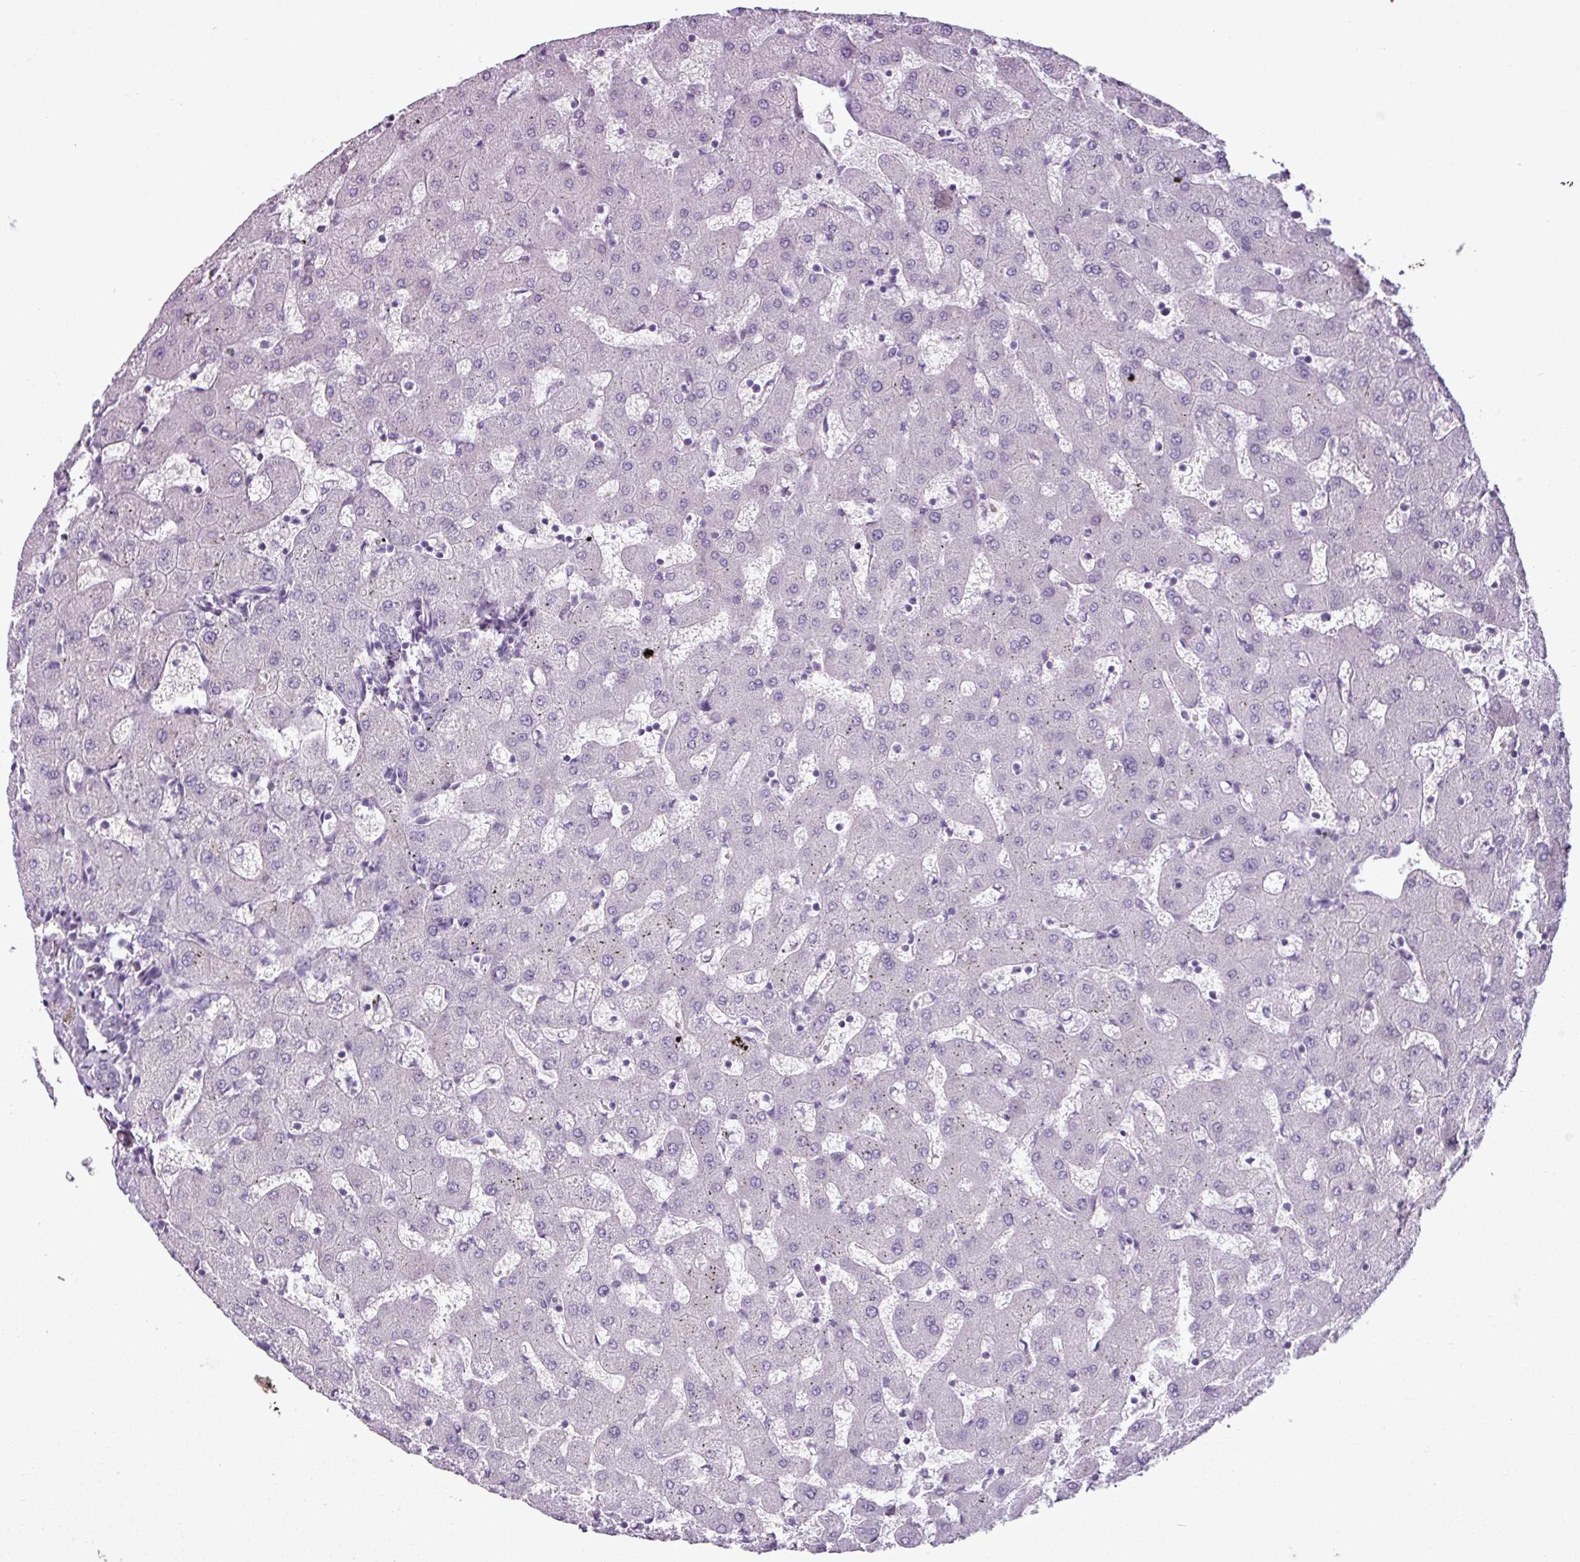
{"staining": {"intensity": "negative", "quantity": "none", "location": "none"}, "tissue": "liver", "cell_type": "Cholangiocytes", "image_type": "normal", "snomed": [{"axis": "morphology", "description": "Normal tissue, NOS"}, {"axis": "topography", "description": "Liver"}], "caption": "Cholangiocytes are negative for brown protein staining in unremarkable liver.", "gene": "ATP10A", "patient": {"sex": "female", "age": 63}}